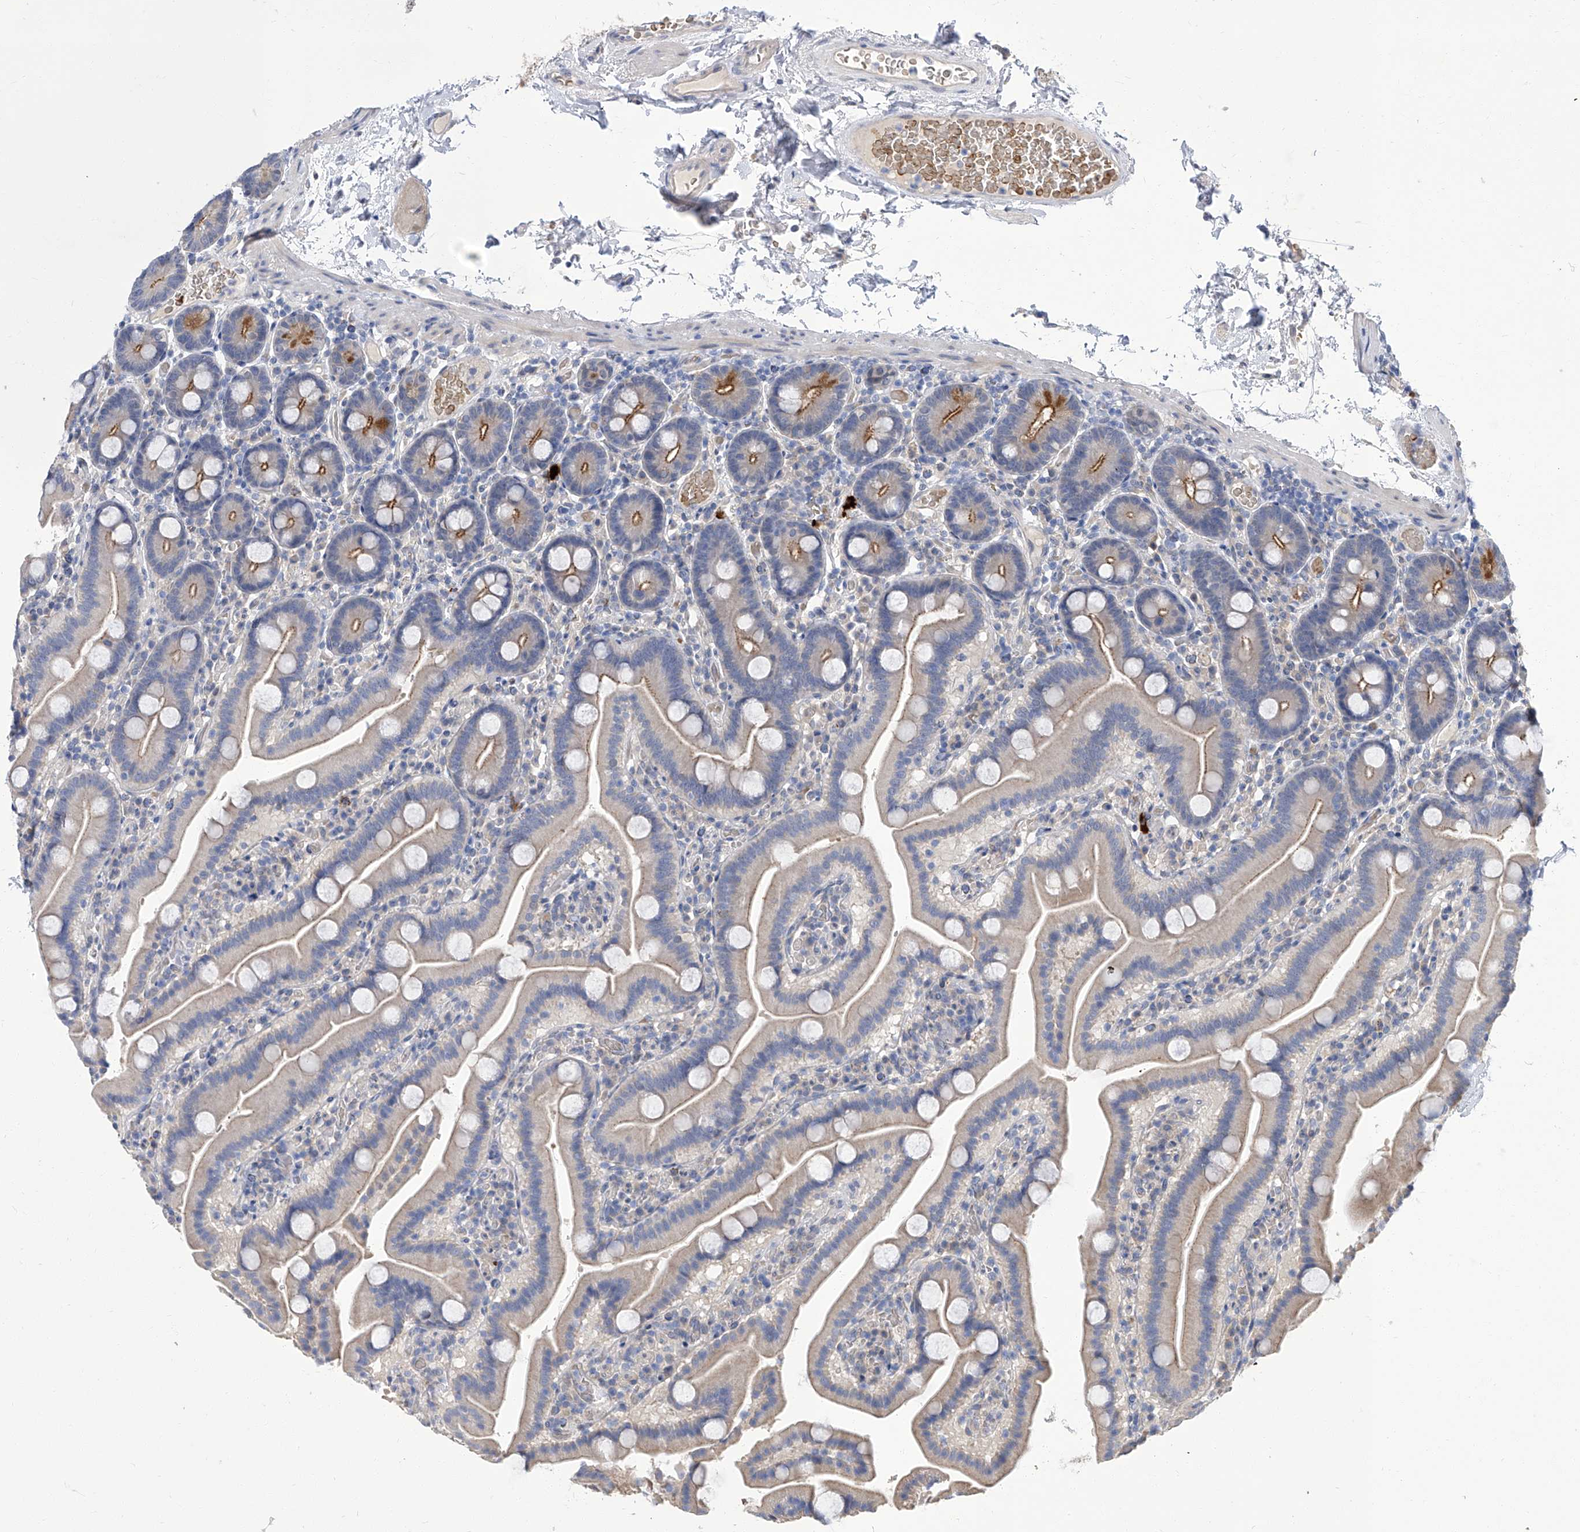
{"staining": {"intensity": "moderate", "quantity": "<25%", "location": "cytoplasmic/membranous"}, "tissue": "duodenum", "cell_type": "Glandular cells", "image_type": "normal", "snomed": [{"axis": "morphology", "description": "Normal tissue, NOS"}, {"axis": "topography", "description": "Duodenum"}], "caption": "The image displays a brown stain indicating the presence of a protein in the cytoplasmic/membranous of glandular cells in duodenum. The staining was performed using DAB, with brown indicating positive protein expression. Nuclei are stained blue with hematoxylin.", "gene": "PARD3", "patient": {"sex": "male", "age": 55}}